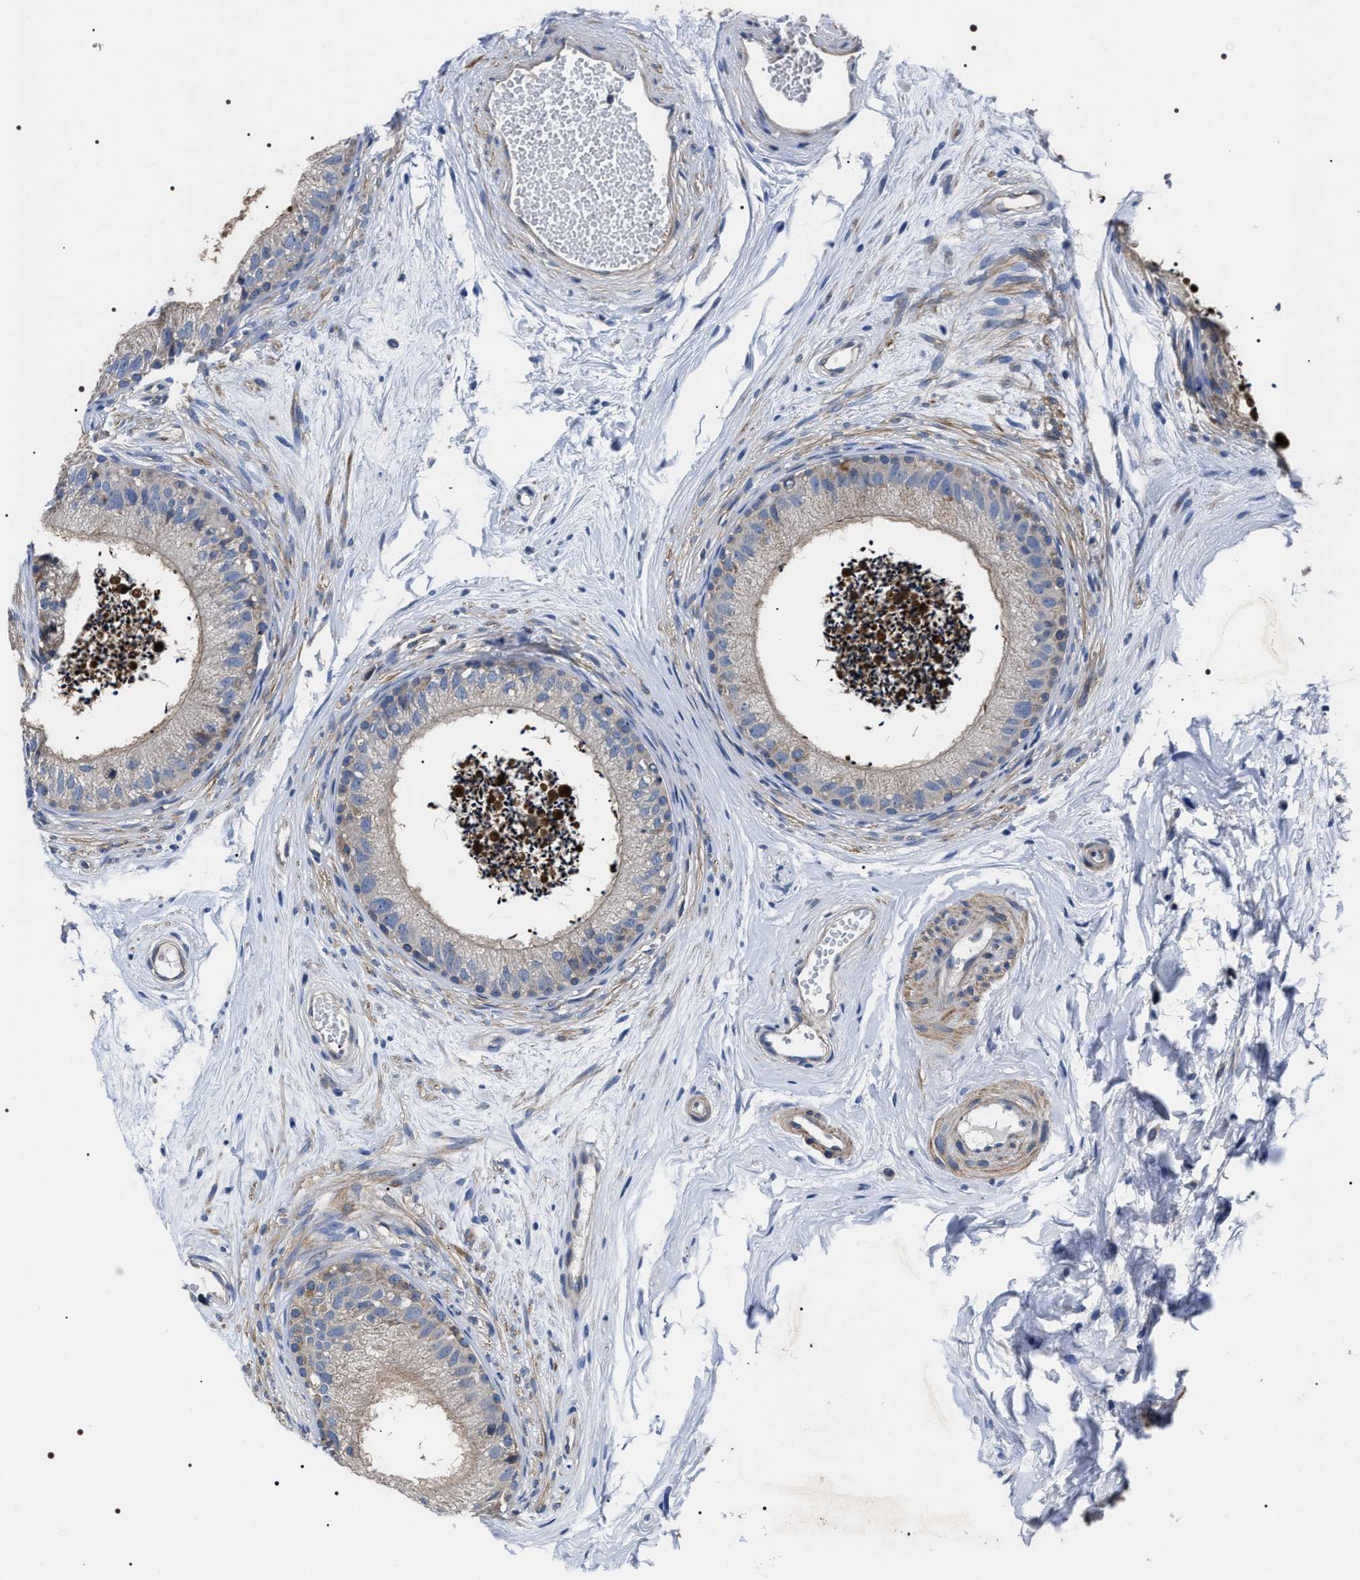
{"staining": {"intensity": "moderate", "quantity": "25%-75%", "location": "cytoplasmic/membranous"}, "tissue": "epididymis", "cell_type": "Glandular cells", "image_type": "normal", "snomed": [{"axis": "morphology", "description": "Normal tissue, NOS"}, {"axis": "topography", "description": "Epididymis"}], "caption": "Immunohistochemical staining of benign epididymis exhibits moderate cytoplasmic/membranous protein staining in about 25%-75% of glandular cells.", "gene": "MIS18A", "patient": {"sex": "male", "age": 56}}